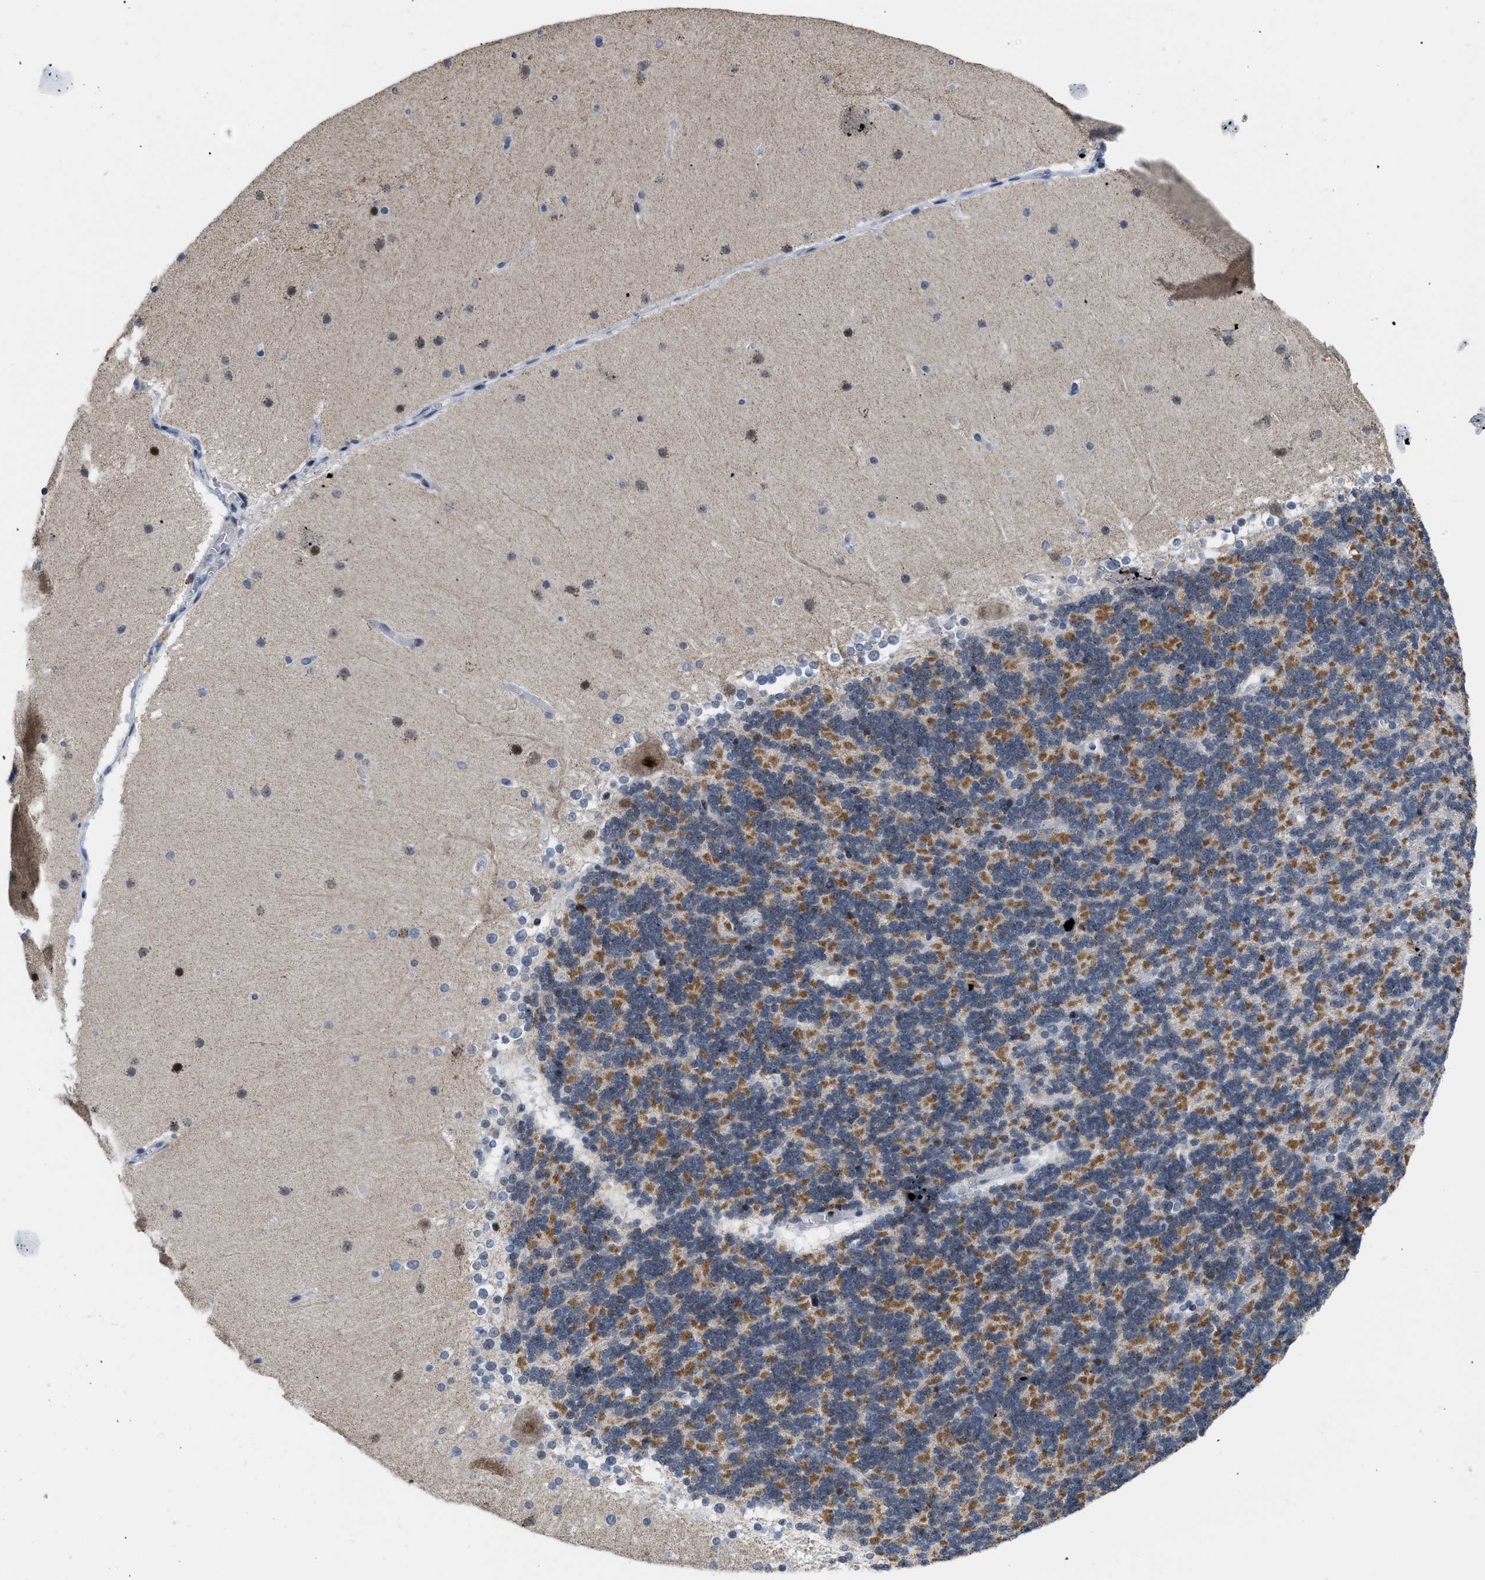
{"staining": {"intensity": "moderate", "quantity": "25%-75%", "location": "cytoplasmic/membranous"}, "tissue": "cerebellum", "cell_type": "Cells in granular layer", "image_type": "normal", "snomed": [{"axis": "morphology", "description": "Normal tissue, NOS"}, {"axis": "topography", "description": "Cerebellum"}], "caption": "Brown immunohistochemical staining in unremarkable human cerebellum shows moderate cytoplasmic/membranous positivity in approximately 25%-75% of cells in granular layer.", "gene": "SETDB1", "patient": {"sex": "female", "age": 19}}